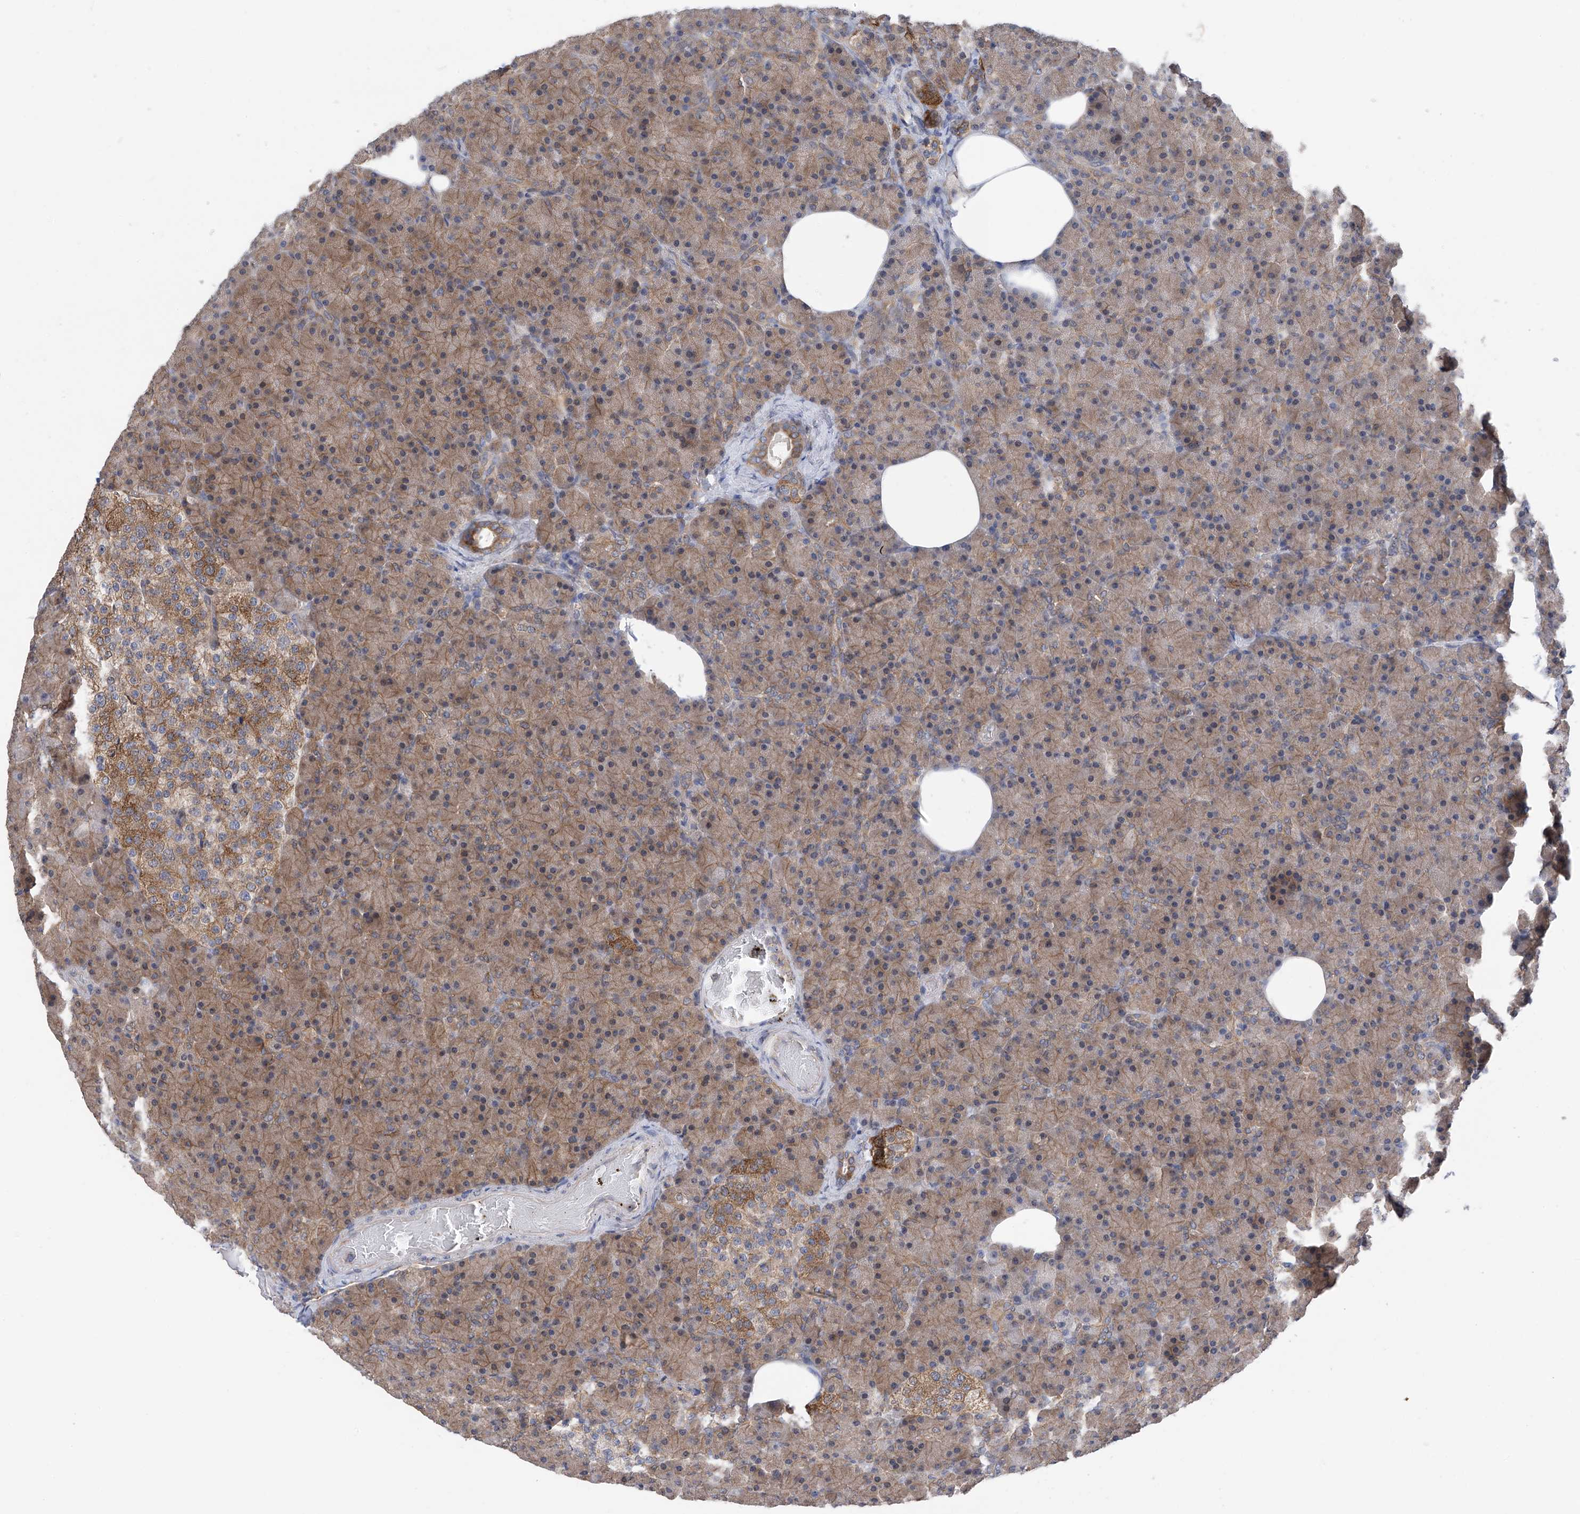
{"staining": {"intensity": "moderate", "quantity": ">75%", "location": "cytoplasmic/membranous"}, "tissue": "pancreas", "cell_type": "Exocrine glandular cells", "image_type": "normal", "snomed": [{"axis": "morphology", "description": "Normal tissue, NOS"}, {"axis": "topography", "description": "Pancreas"}], "caption": "This is an image of immunohistochemistry staining of normal pancreas, which shows moderate positivity in the cytoplasmic/membranous of exocrine glandular cells.", "gene": "CHPF", "patient": {"sex": "female", "age": 43}}